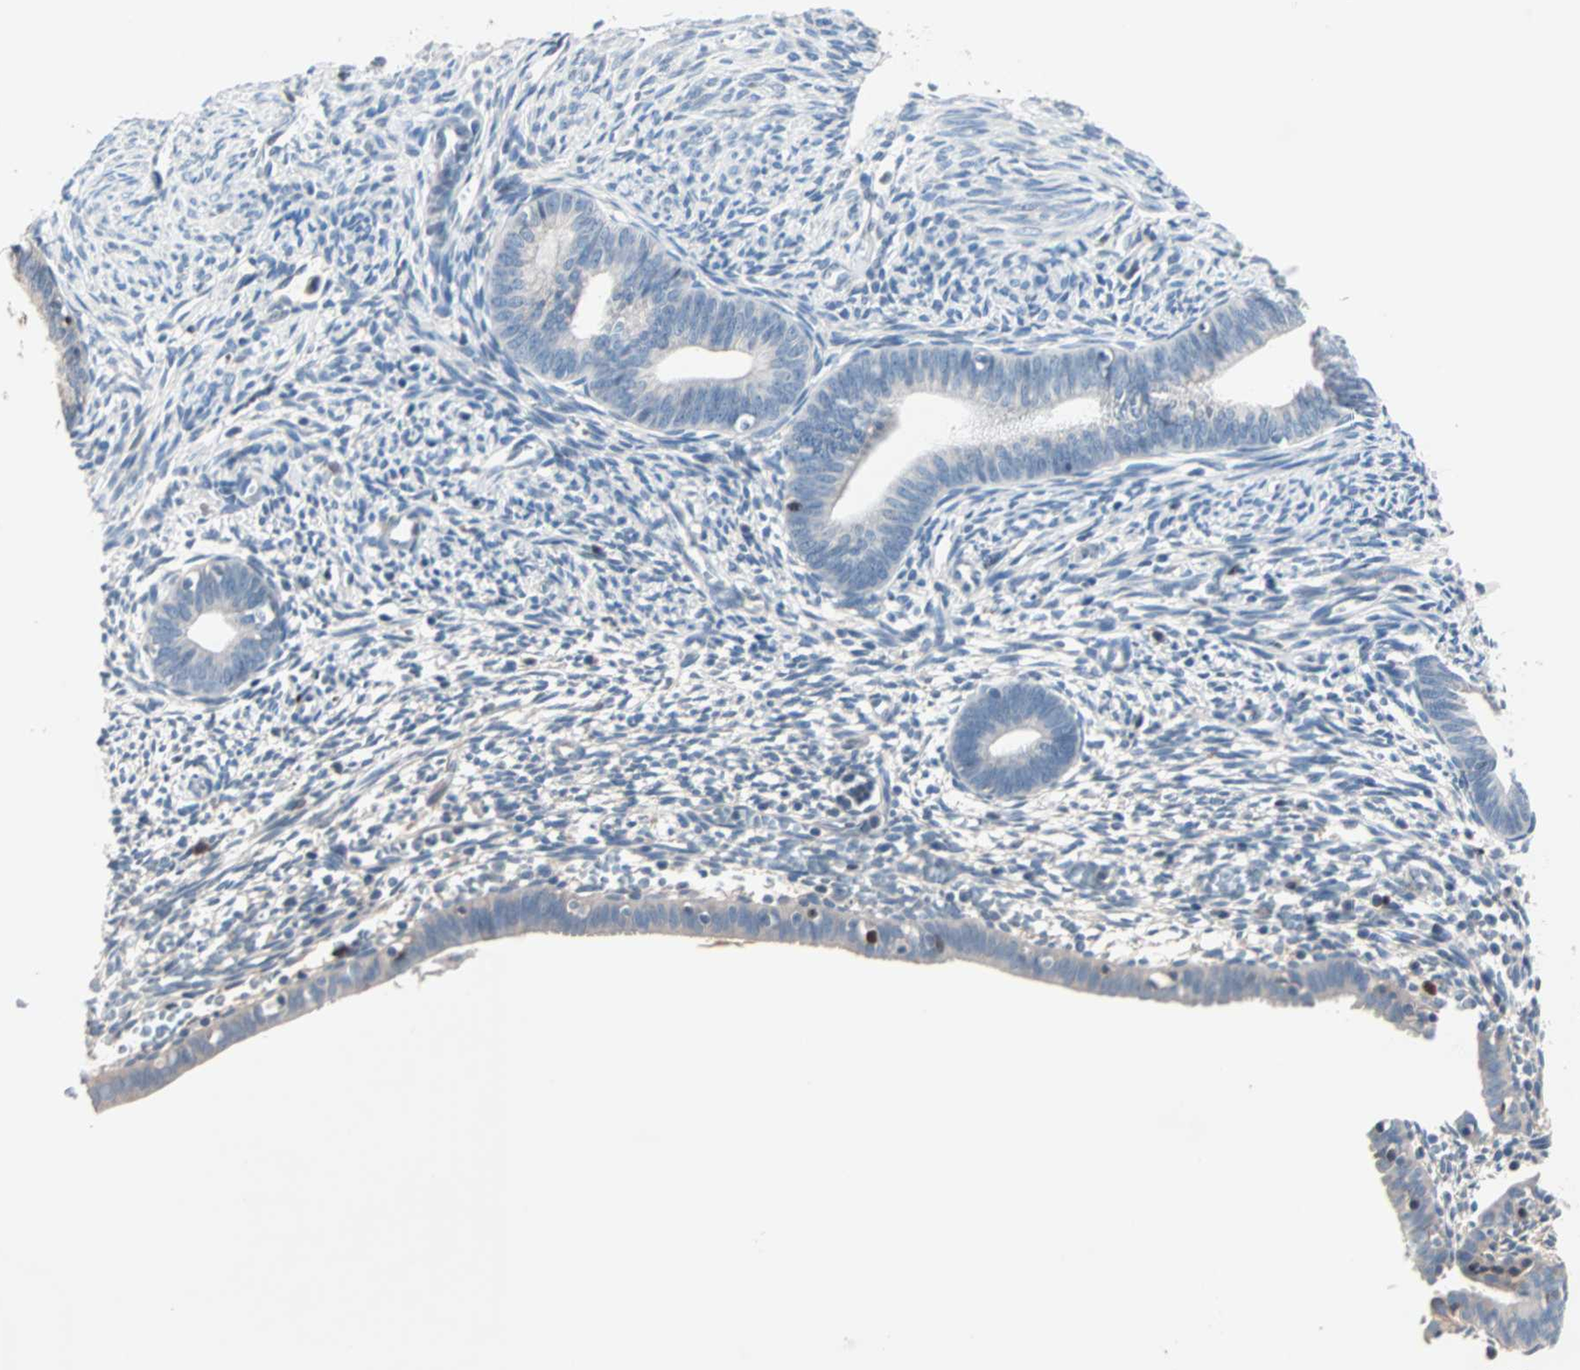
{"staining": {"intensity": "negative", "quantity": "none", "location": "none"}, "tissue": "endometrium", "cell_type": "Cells in endometrial stroma", "image_type": "normal", "snomed": [{"axis": "morphology", "description": "Normal tissue, NOS"}, {"axis": "morphology", "description": "Atrophy, NOS"}, {"axis": "topography", "description": "Uterus"}, {"axis": "topography", "description": "Endometrium"}], "caption": "DAB immunohistochemical staining of benign human endometrium shows no significant positivity in cells in endometrial stroma.", "gene": "CCNE2", "patient": {"sex": "female", "age": 68}}